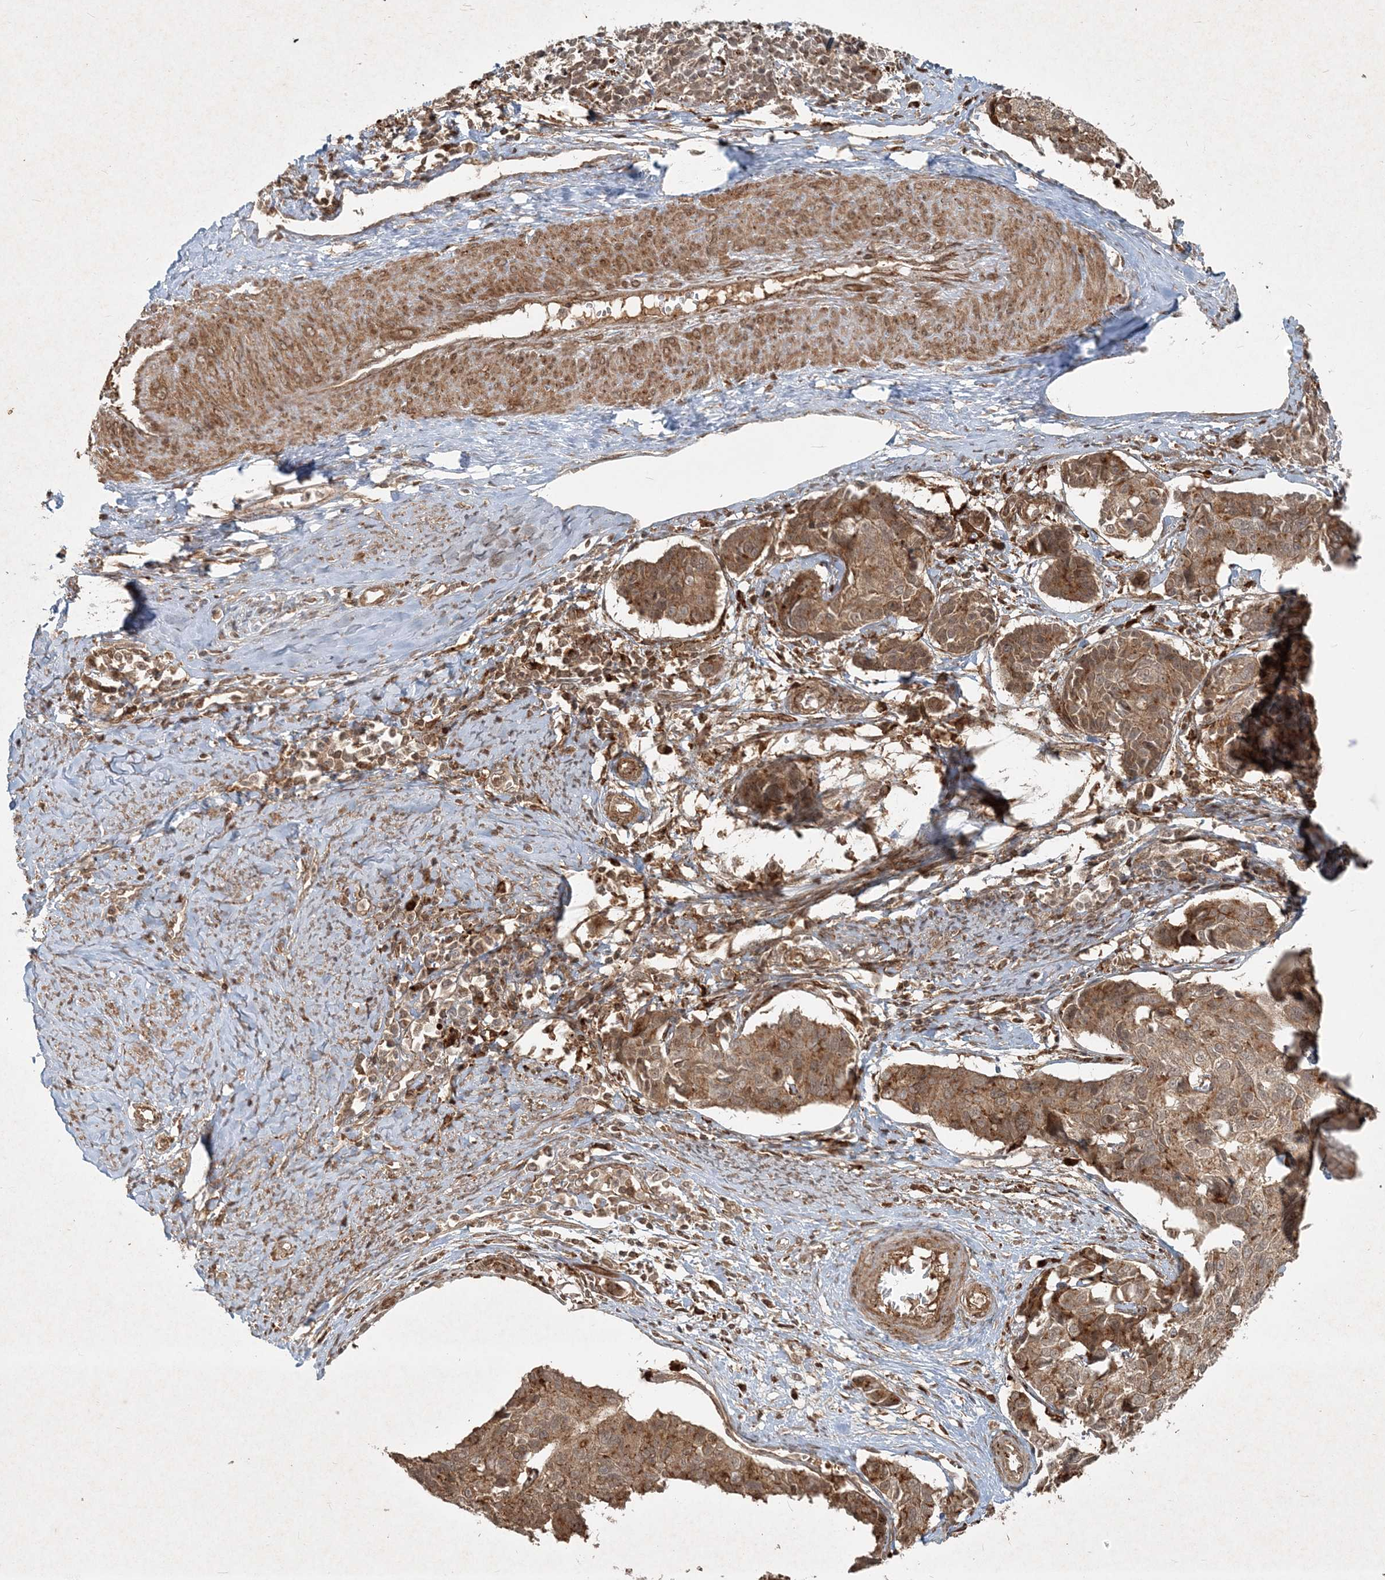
{"staining": {"intensity": "moderate", "quantity": ">75%", "location": "cytoplasmic/membranous"}, "tissue": "cervical cancer", "cell_type": "Tumor cells", "image_type": "cancer", "snomed": [{"axis": "morphology", "description": "Normal tissue, NOS"}, {"axis": "morphology", "description": "Squamous cell carcinoma, NOS"}, {"axis": "topography", "description": "Cervix"}], "caption": "Tumor cells show moderate cytoplasmic/membranous expression in approximately >75% of cells in cervical cancer (squamous cell carcinoma). The staining was performed using DAB, with brown indicating positive protein expression. Nuclei are stained blue with hematoxylin.", "gene": "NARS1", "patient": {"sex": "female", "age": 35}}